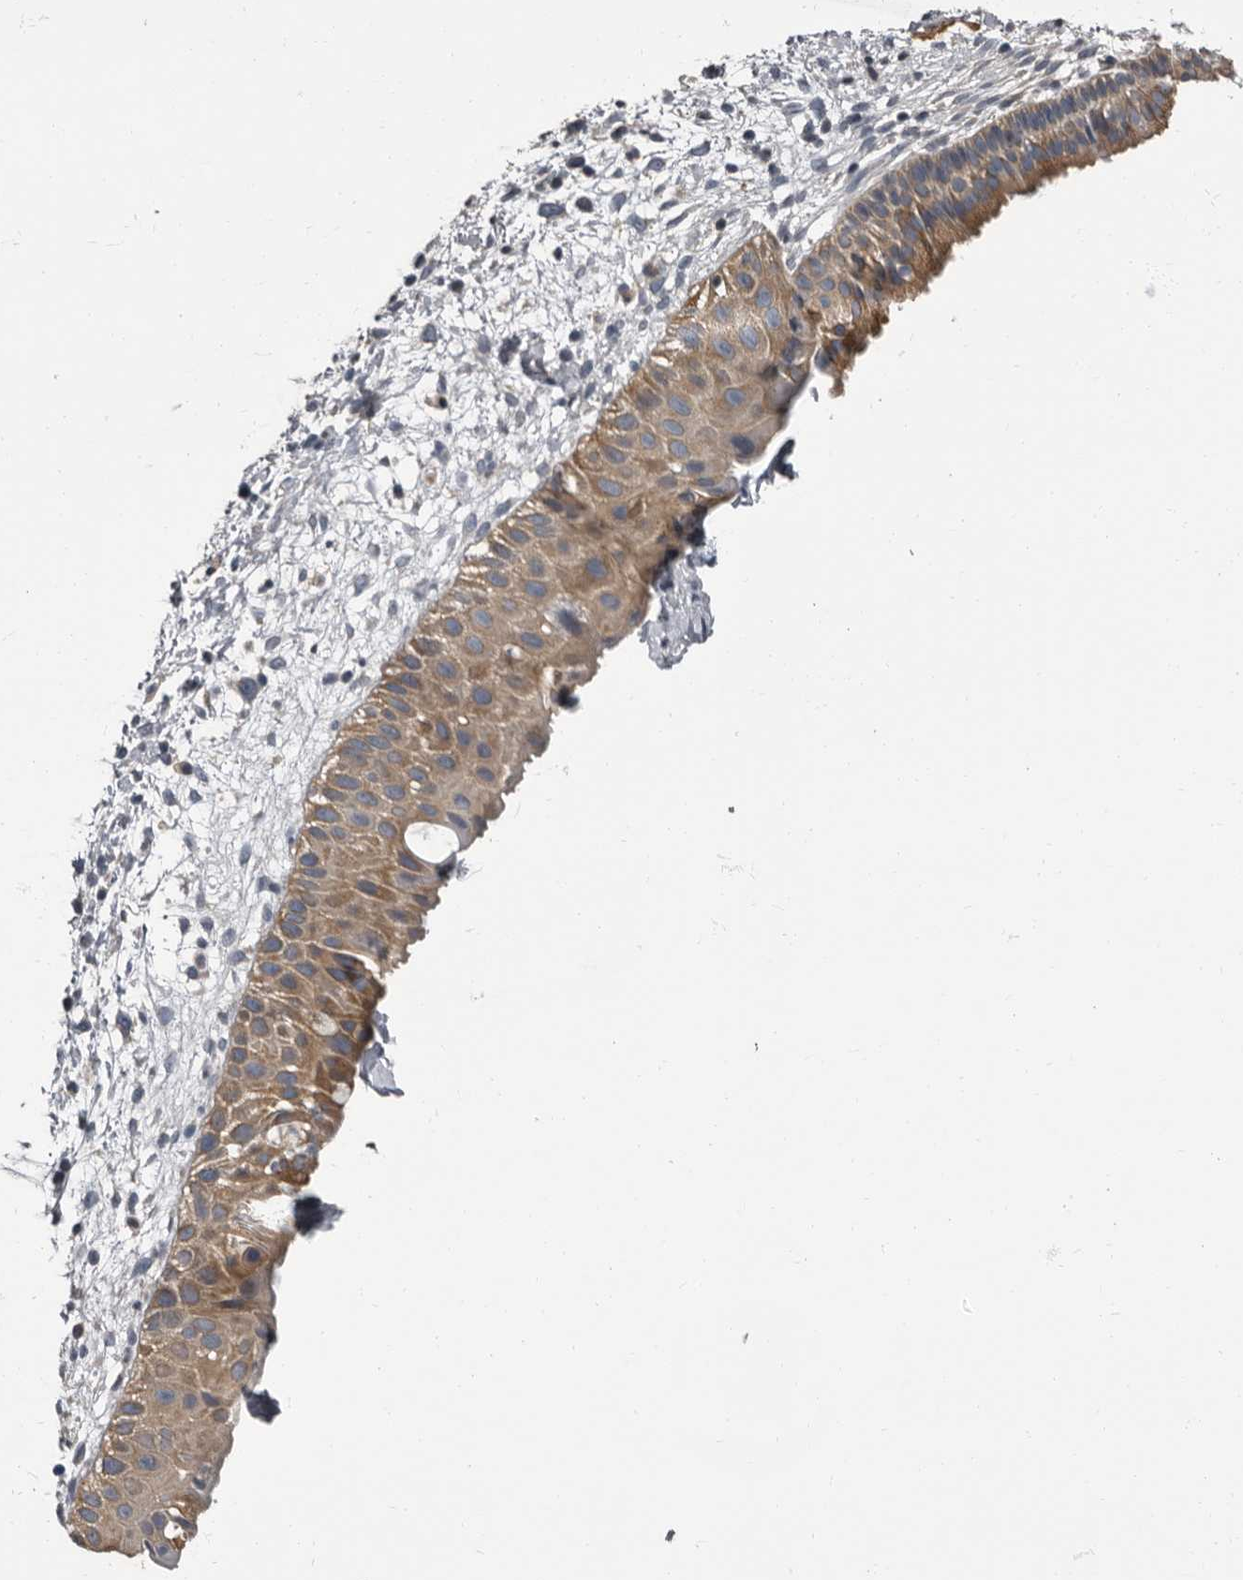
{"staining": {"intensity": "moderate", "quantity": ">75%", "location": "cytoplasmic/membranous"}, "tissue": "nasopharynx", "cell_type": "Respiratory epithelial cells", "image_type": "normal", "snomed": [{"axis": "morphology", "description": "Normal tissue, NOS"}, {"axis": "topography", "description": "Nasopharynx"}], "caption": "Respiratory epithelial cells exhibit medium levels of moderate cytoplasmic/membranous positivity in approximately >75% of cells in benign nasopharynx. (brown staining indicates protein expression, while blue staining denotes nuclei).", "gene": "TPD52L1", "patient": {"sex": "male", "age": 22}}